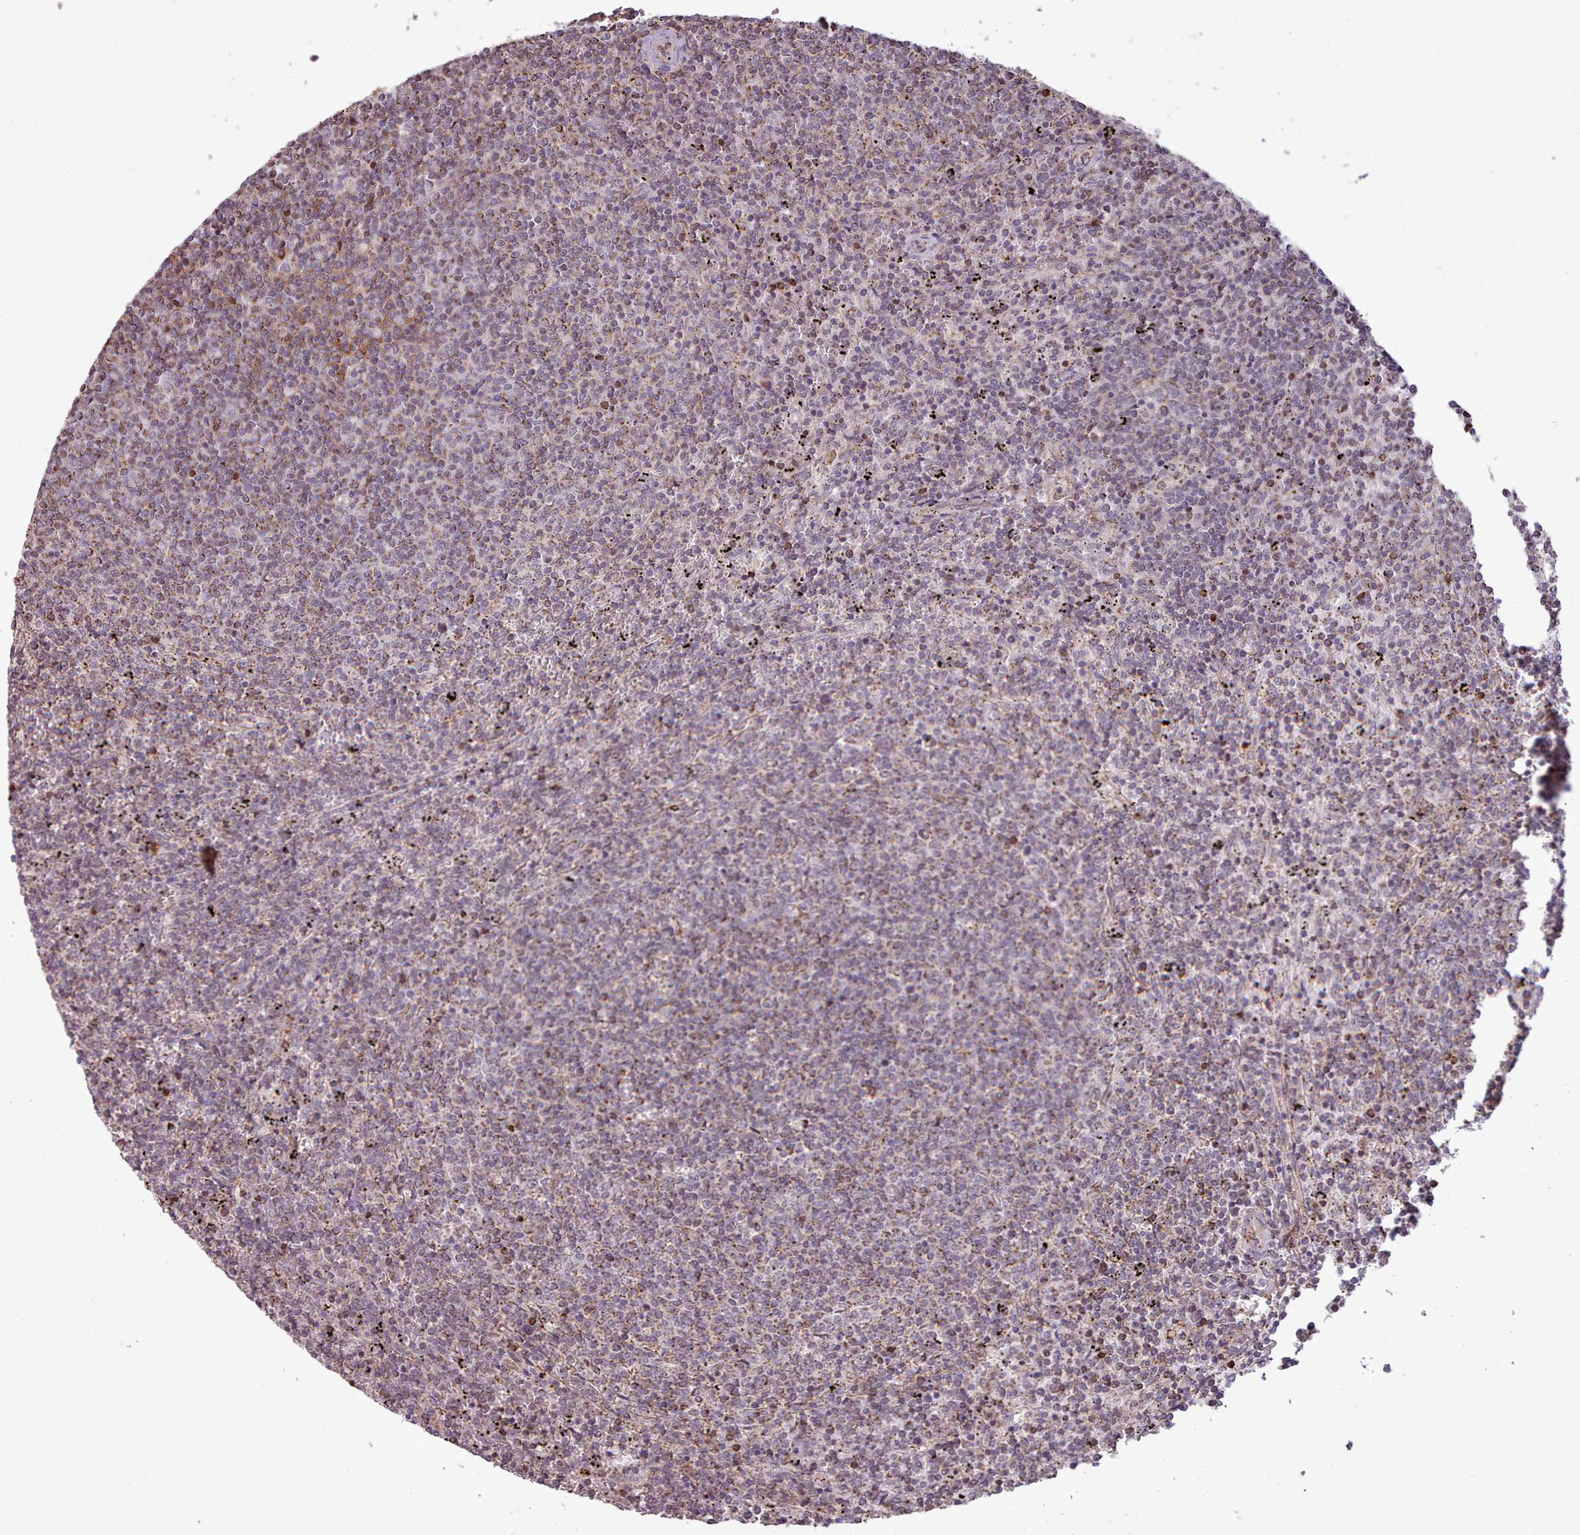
{"staining": {"intensity": "negative", "quantity": "none", "location": "none"}, "tissue": "lymphoma", "cell_type": "Tumor cells", "image_type": "cancer", "snomed": [{"axis": "morphology", "description": "Malignant lymphoma, non-Hodgkin's type, Low grade"}, {"axis": "topography", "description": "Spleen"}], "caption": "There is no significant positivity in tumor cells of lymphoma. (DAB immunohistochemistry (IHC) visualized using brightfield microscopy, high magnification).", "gene": "ZMYM4", "patient": {"sex": "female", "age": 50}}